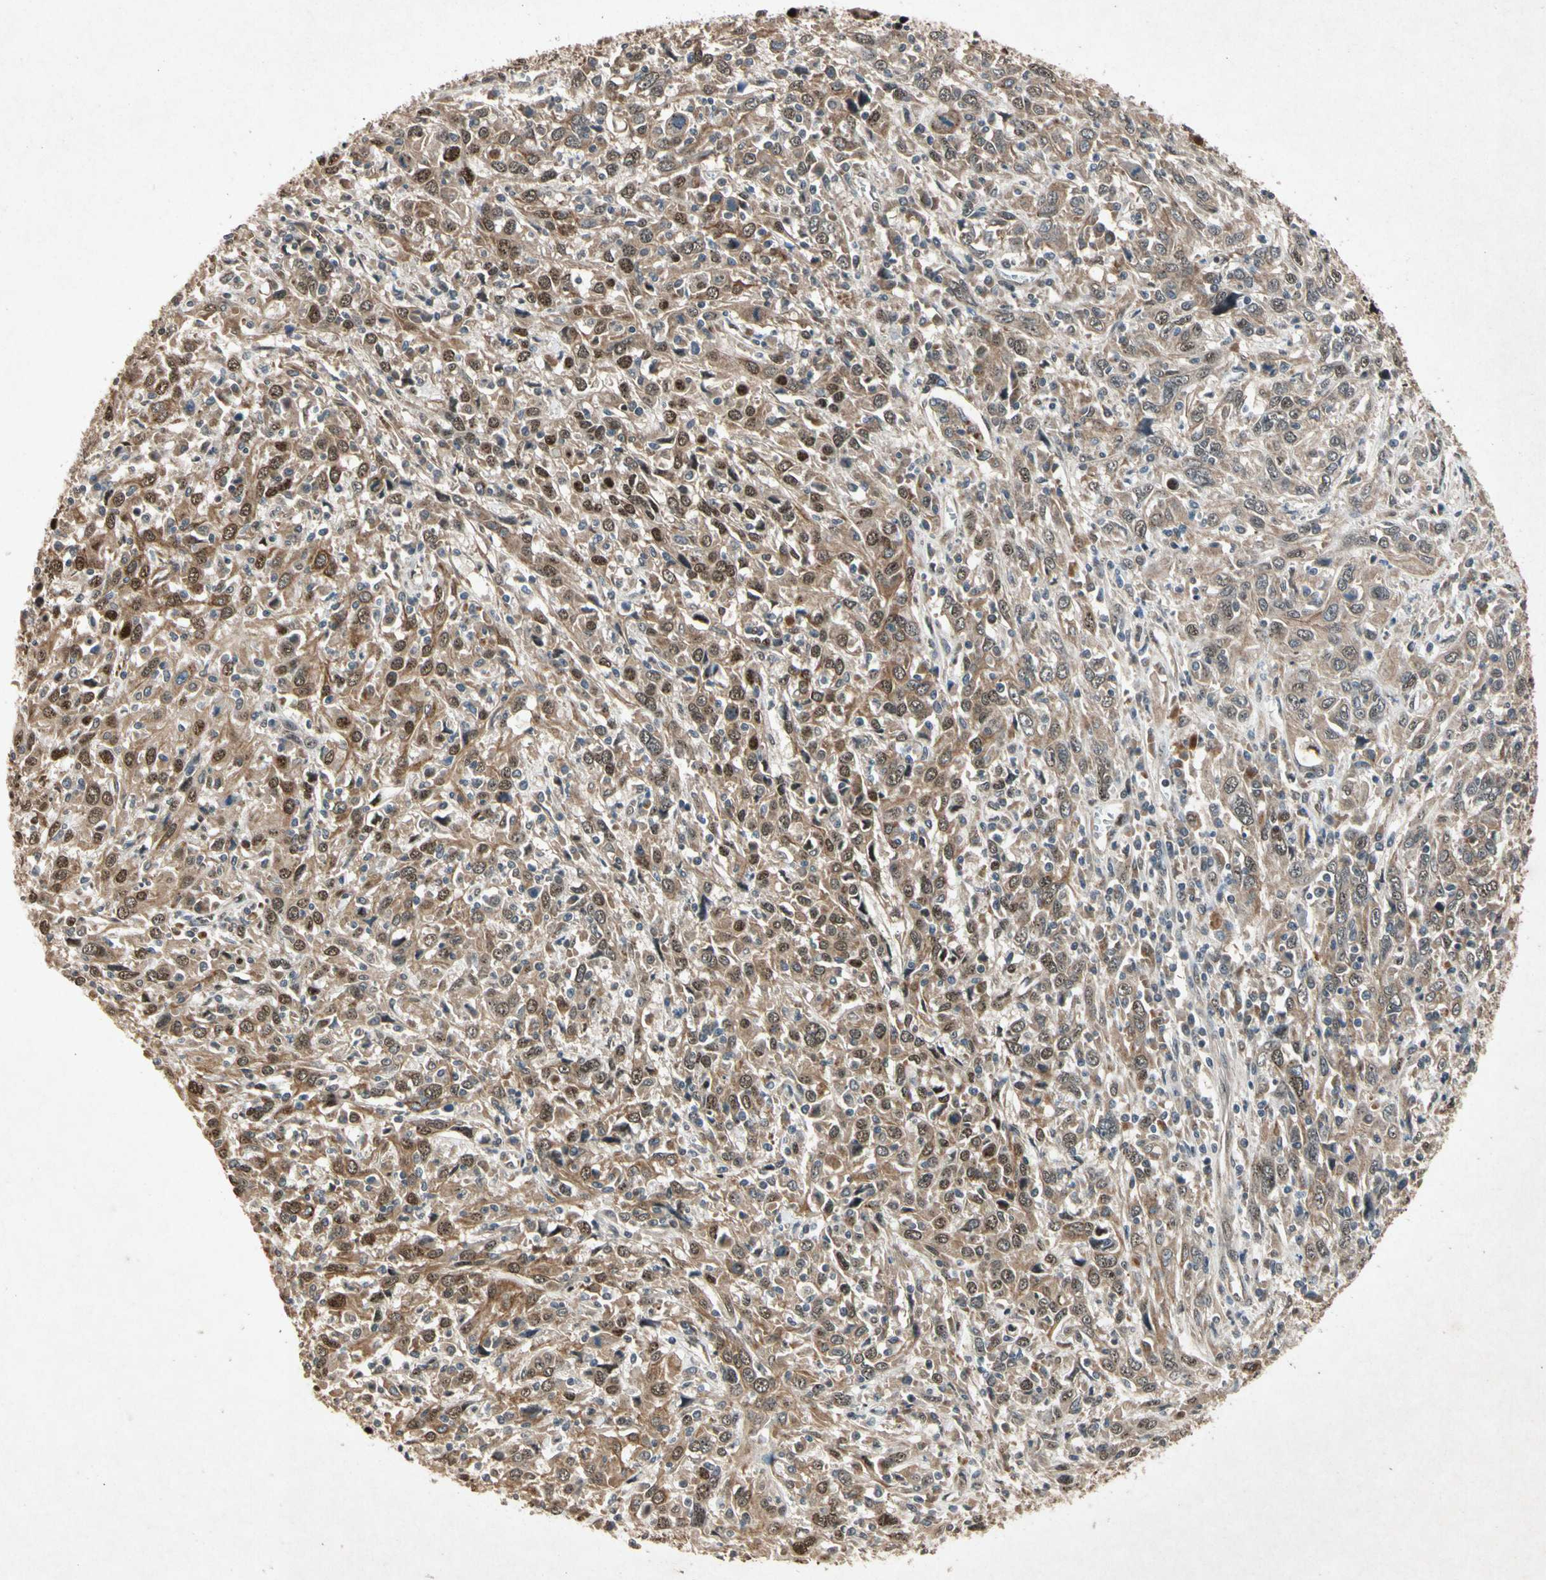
{"staining": {"intensity": "strong", "quantity": "25%-75%", "location": "cytoplasmic/membranous,nuclear"}, "tissue": "cervical cancer", "cell_type": "Tumor cells", "image_type": "cancer", "snomed": [{"axis": "morphology", "description": "Squamous cell carcinoma, NOS"}, {"axis": "topography", "description": "Cervix"}], "caption": "Brown immunohistochemical staining in cervical cancer (squamous cell carcinoma) shows strong cytoplasmic/membranous and nuclear expression in about 25%-75% of tumor cells.", "gene": "PML", "patient": {"sex": "female", "age": 46}}